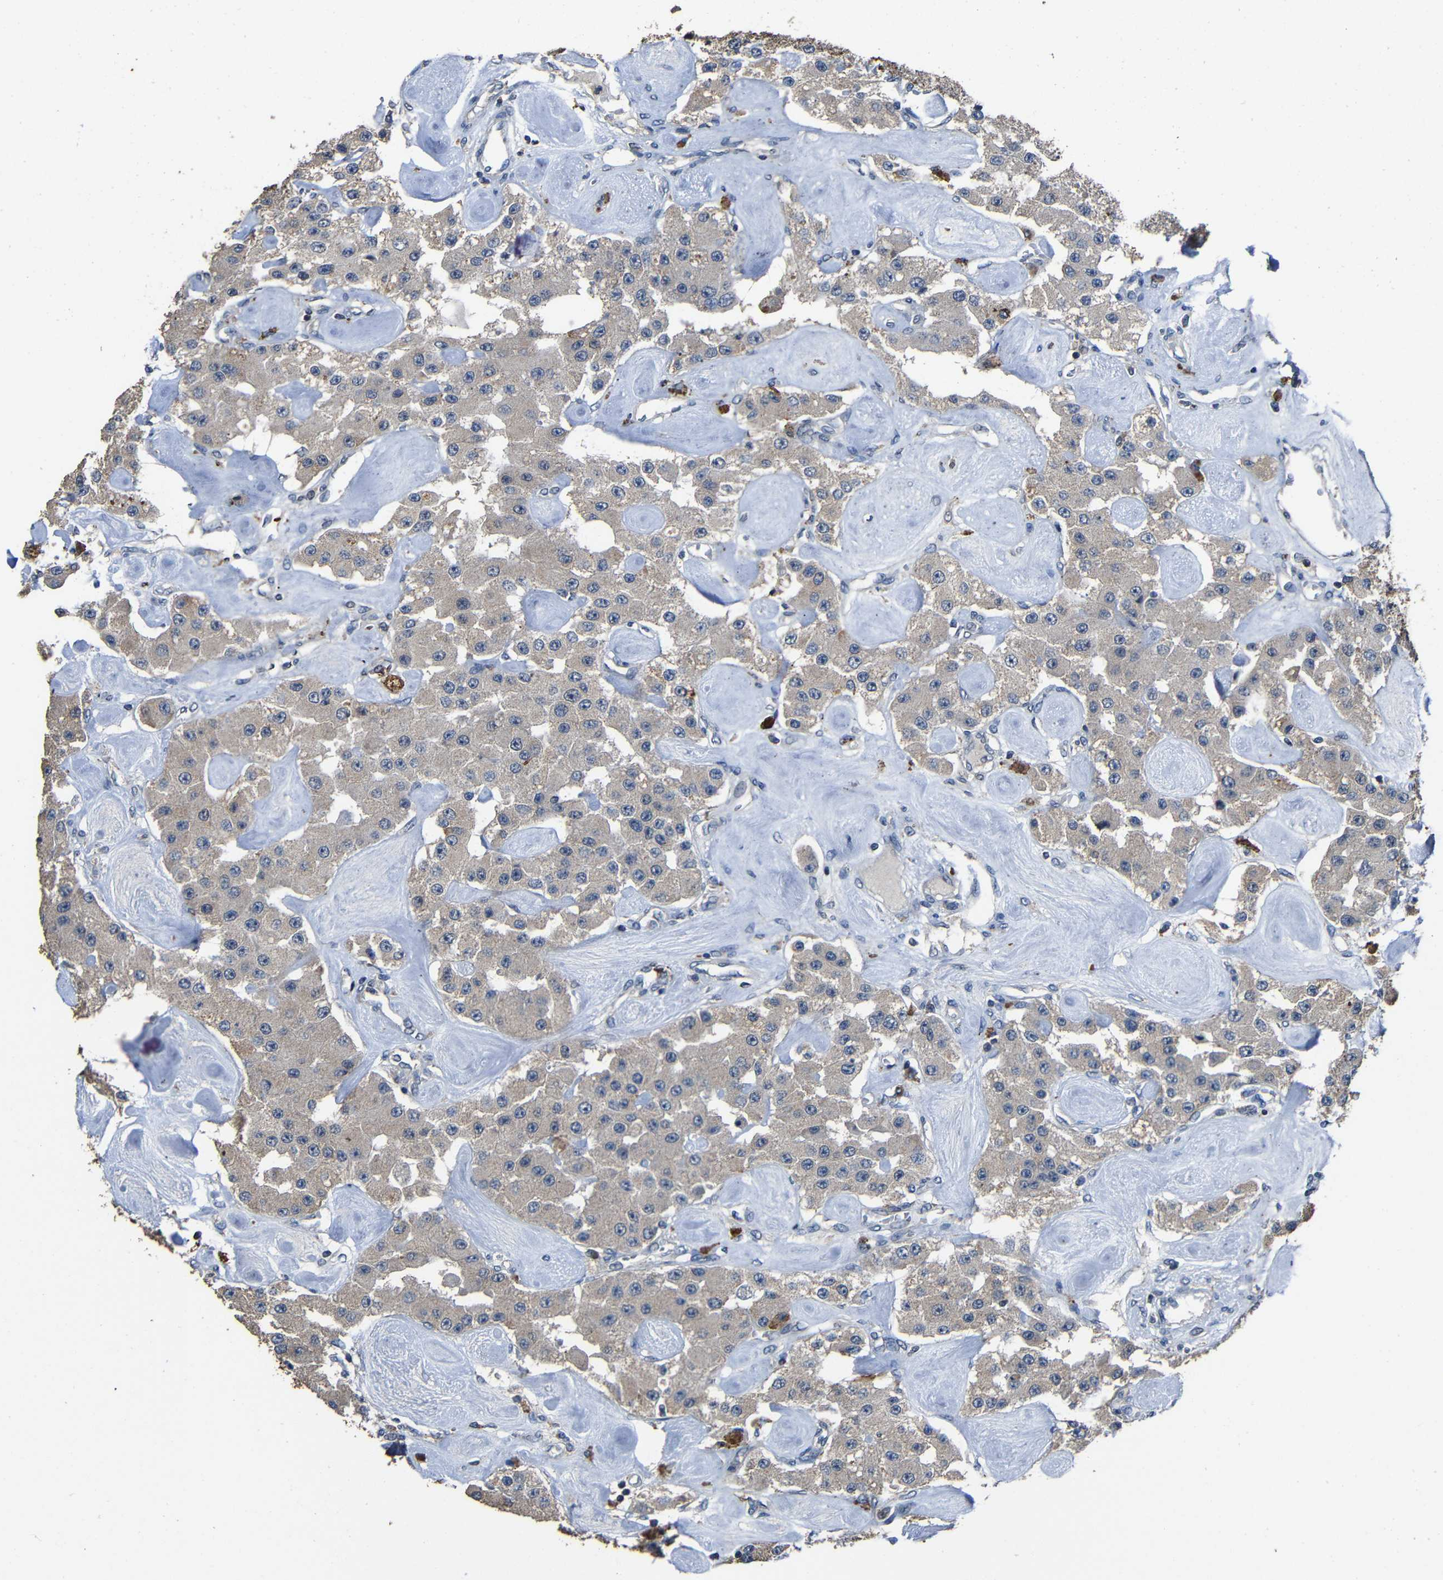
{"staining": {"intensity": "weak", "quantity": ">75%", "location": "cytoplasmic/membranous"}, "tissue": "carcinoid", "cell_type": "Tumor cells", "image_type": "cancer", "snomed": [{"axis": "morphology", "description": "Carcinoid, malignant, NOS"}, {"axis": "topography", "description": "Pancreas"}], "caption": "A low amount of weak cytoplasmic/membranous positivity is appreciated in about >75% of tumor cells in malignant carcinoid tissue.", "gene": "C6orf89", "patient": {"sex": "male", "age": 41}}